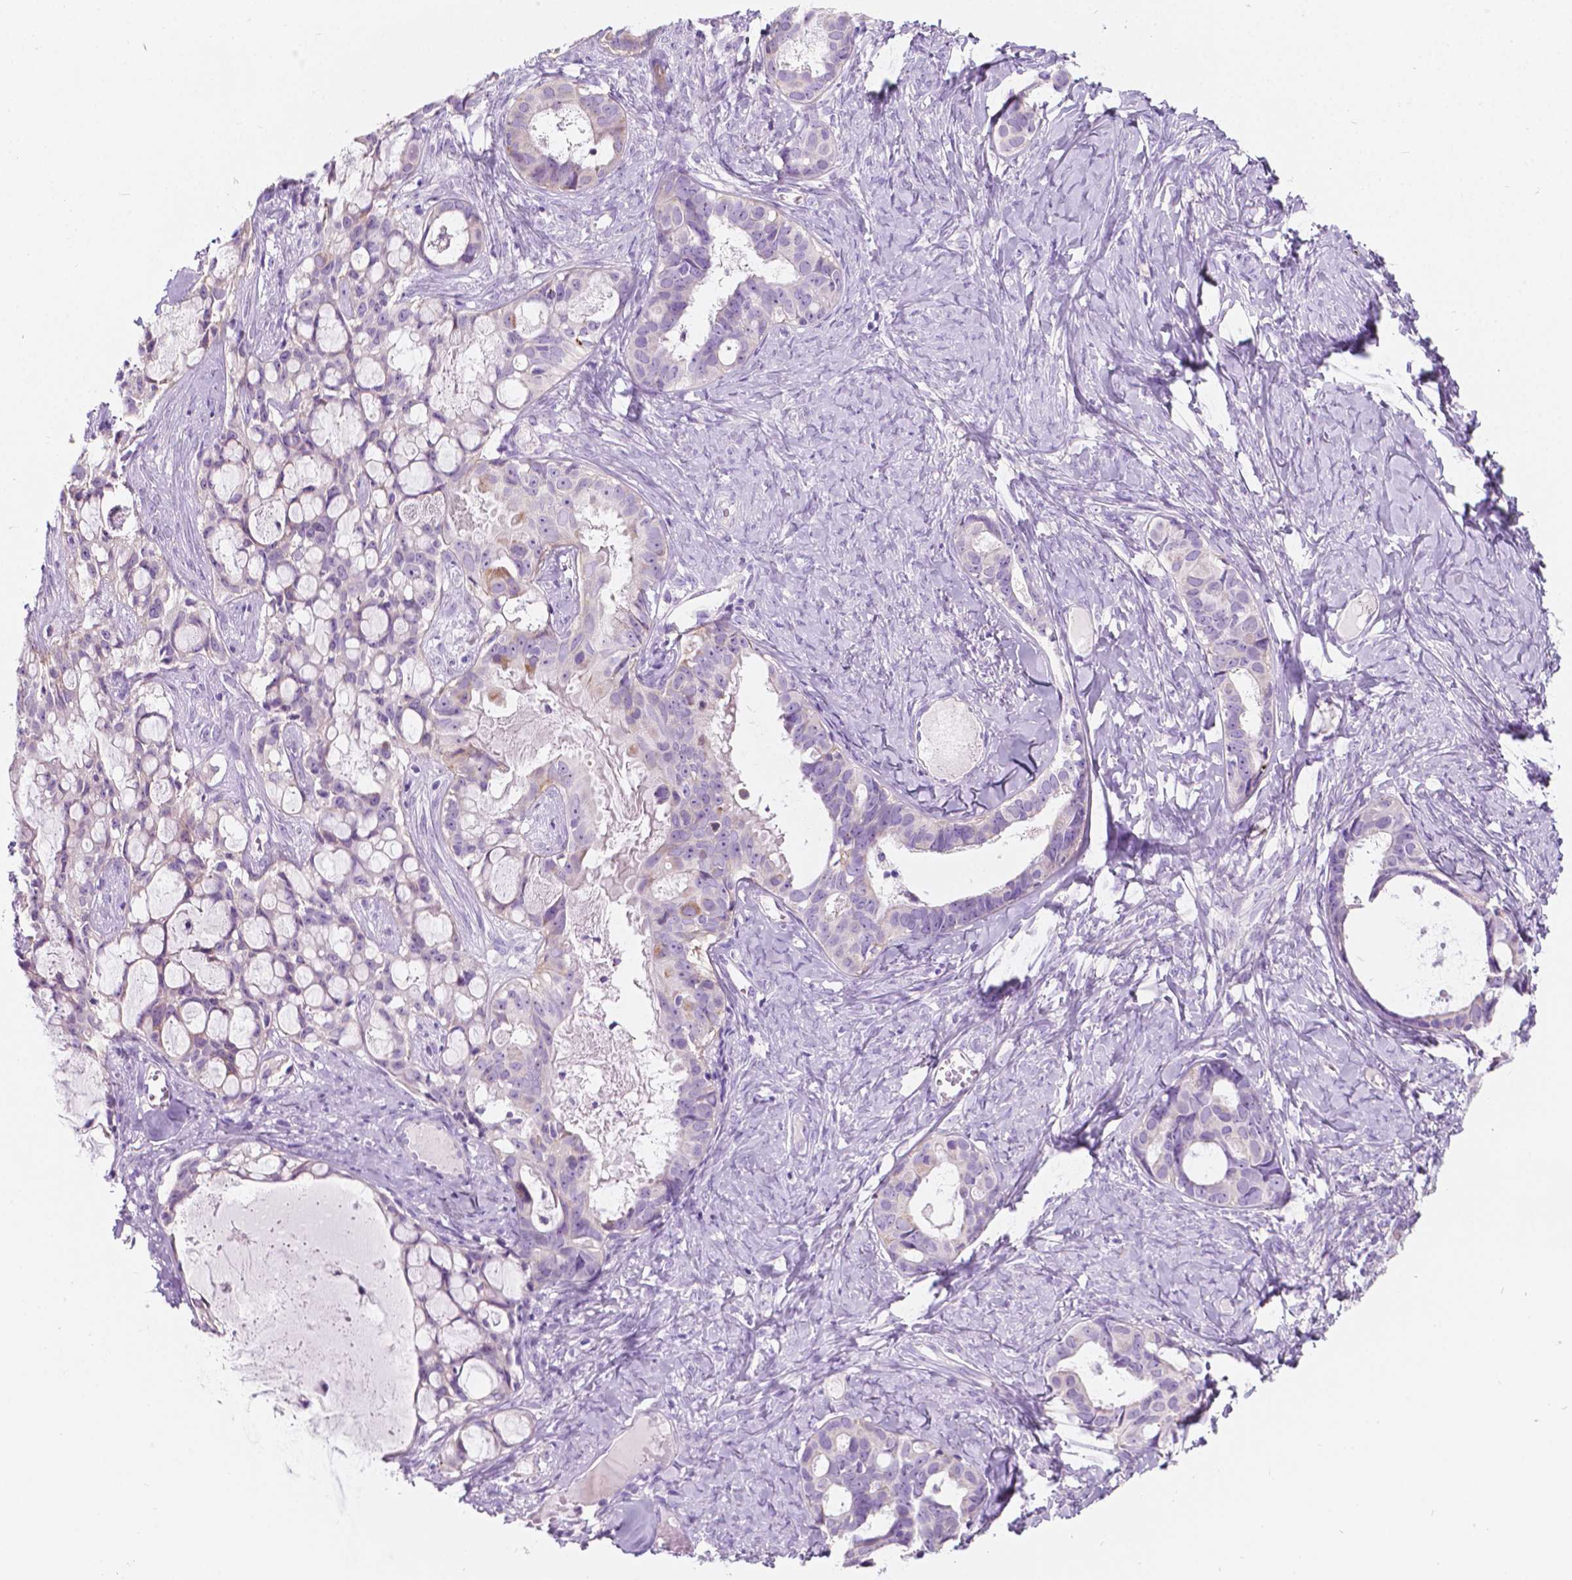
{"staining": {"intensity": "negative", "quantity": "none", "location": "none"}, "tissue": "ovarian cancer", "cell_type": "Tumor cells", "image_type": "cancer", "snomed": [{"axis": "morphology", "description": "Cystadenocarcinoma, serous, NOS"}, {"axis": "topography", "description": "Ovary"}], "caption": "Immunohistochemistry photomicrograph of neoplastic tissue: ovarian serous cystadenocarcinoma stained with DAB reveals no significant protein expression in tumor cells.", "gene": "NOS1AP", "patient": {"sex": "female", "age": 69}}